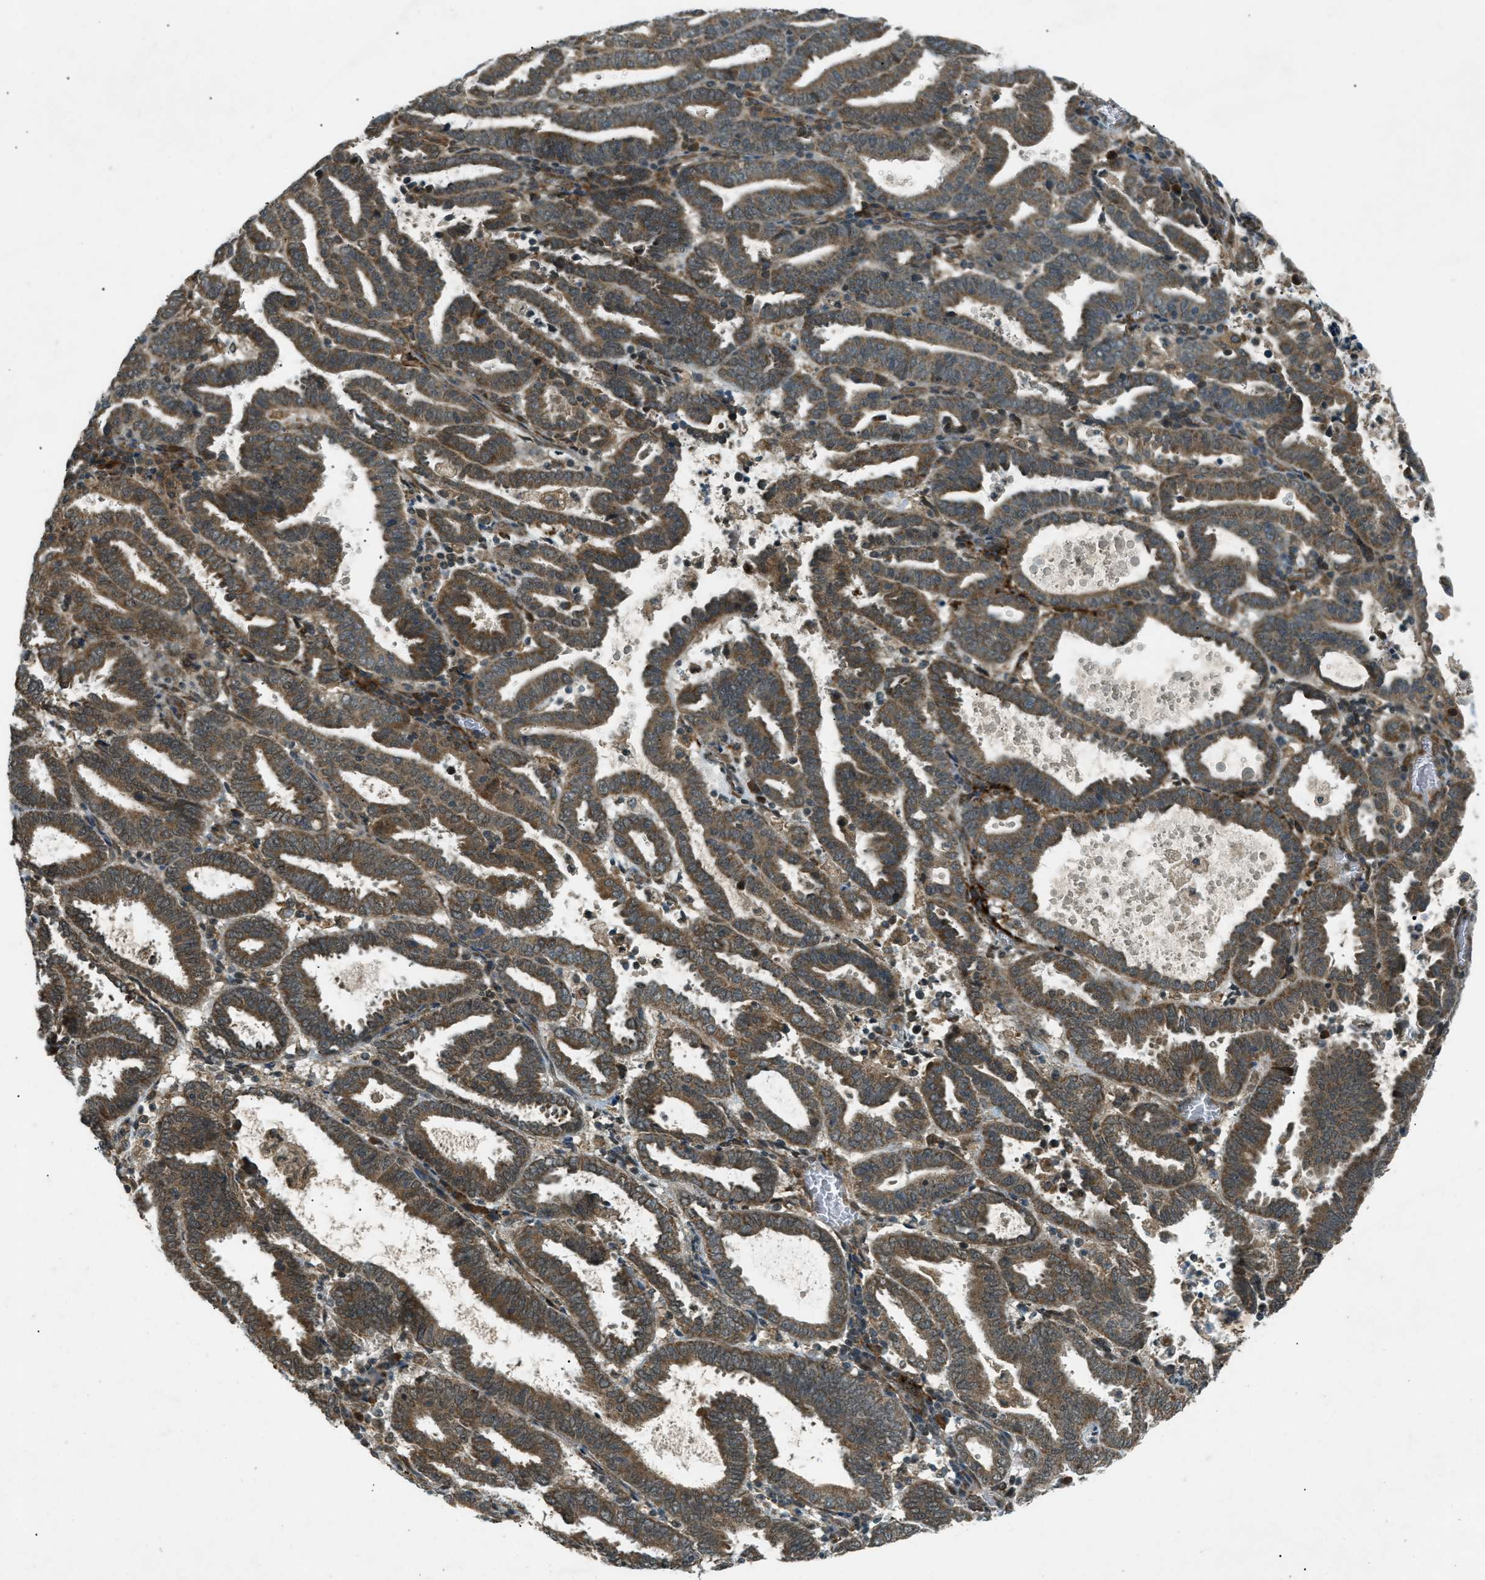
{"staining": {"intensity": "moderate", "quantity": ">75%", "location": "cytoplasmic/membranous"}, "tissue": "endometrial cancer", "cell_type": "Tumor cells", "image_type": "cancer", "snomed": [{"axis": "morphology", "description": "Adenocarcinoma, NOS"}, {"axis": "topography", "description": "Uterus"}], "caption": "Moderate cytoplasmic/membranous staining is present in approximately >75% of tumor cells in endometrial cancer. The staining was performed using DAB, with brown indicating positive protein expression. Nuclei are stained blue with hematoxylin.", "gene": "EIF2AK3", "patient": {"sex": "female", "age": 83}}